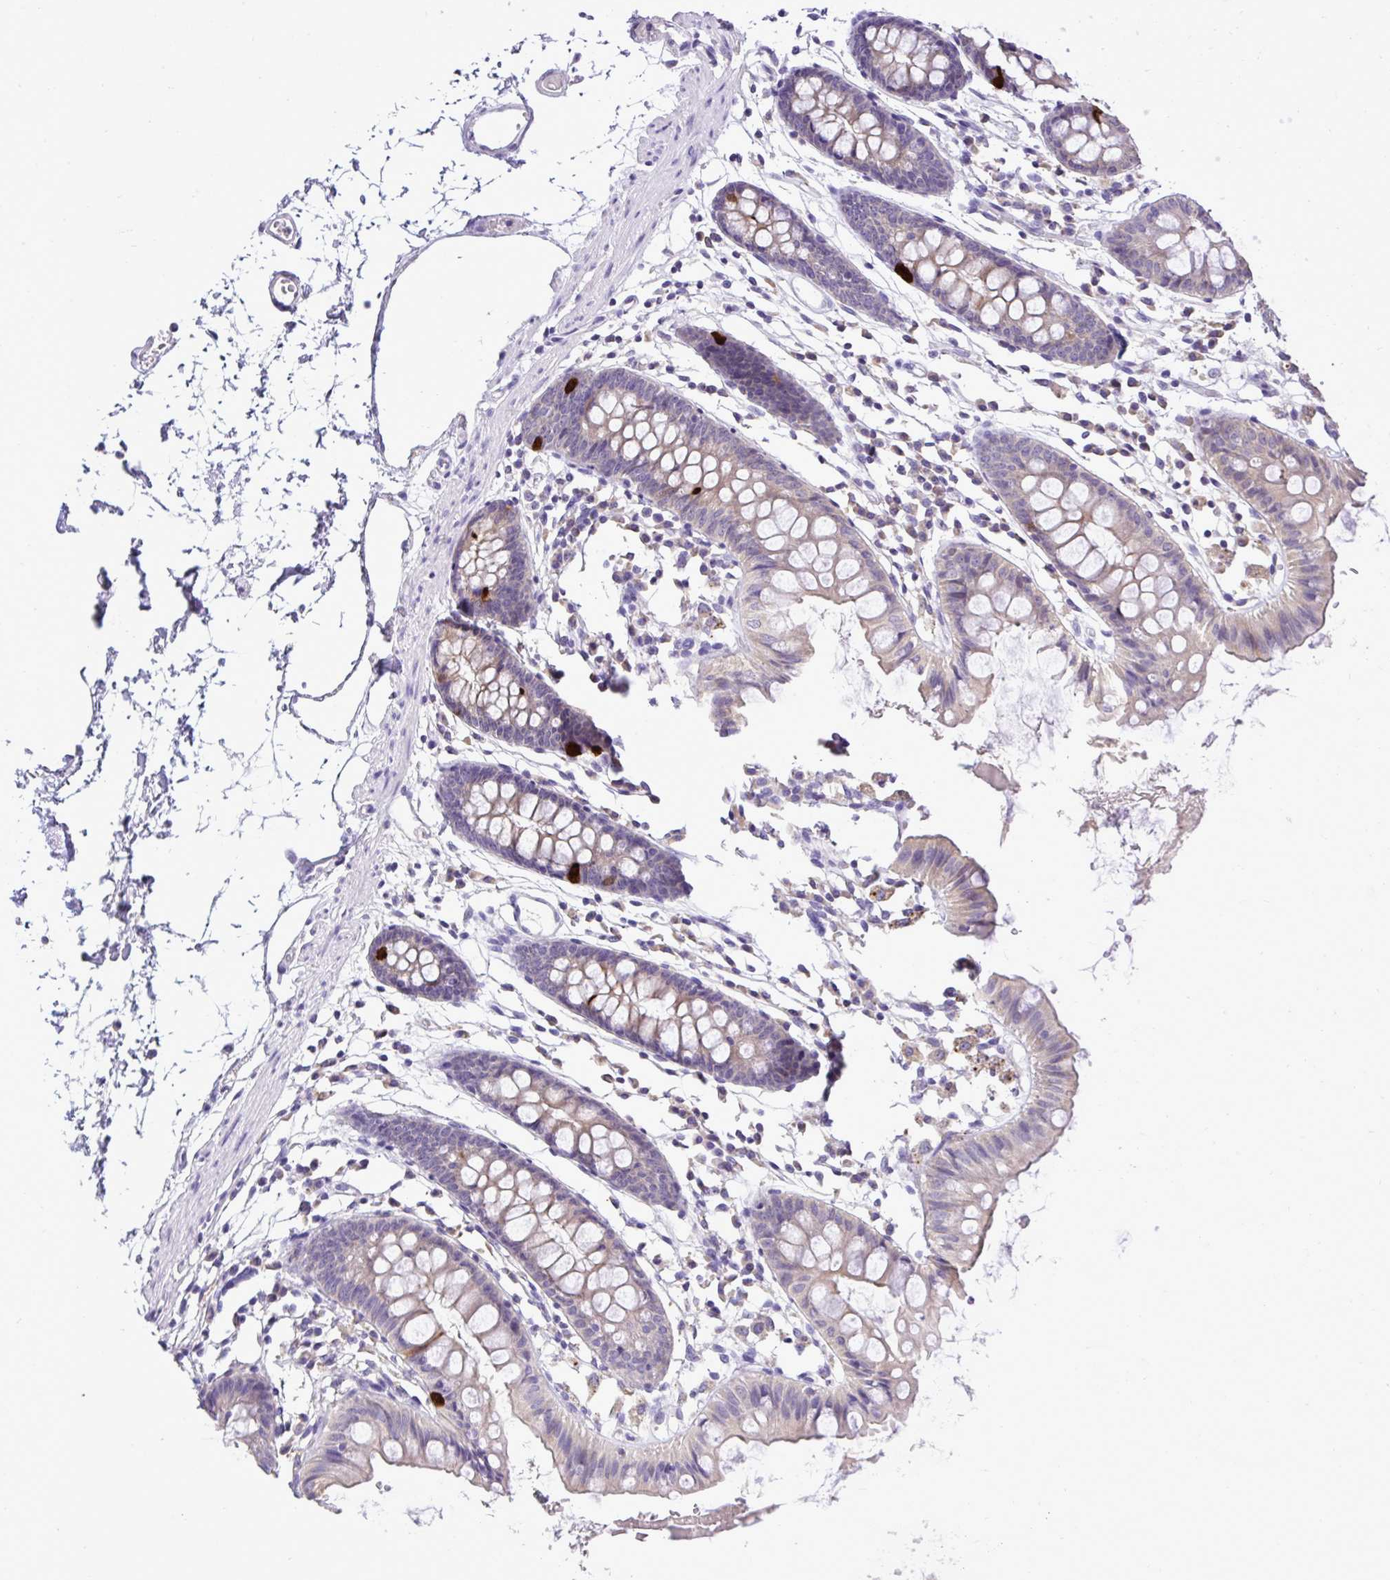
{"staining": {"intensity": "negative", "quantity": "none", "location": "none"}, "tissue": "colon", "cell_type": "Endothelial cells", "image_type": "normal", "snomed": [{"axis": "morphology", "description": "Normal tissue, NOS"}, {"axis": "topography", "description": "Colon"}], "caption": "Micrograph shows no protein positivity in endothelial cells of unremarkable colon. (Immunohistochemistry (ihc), brightfield microscopy, high magnification).", "gene": "ST8SIA2", "patient": {"sex": "female", "age": 84}}